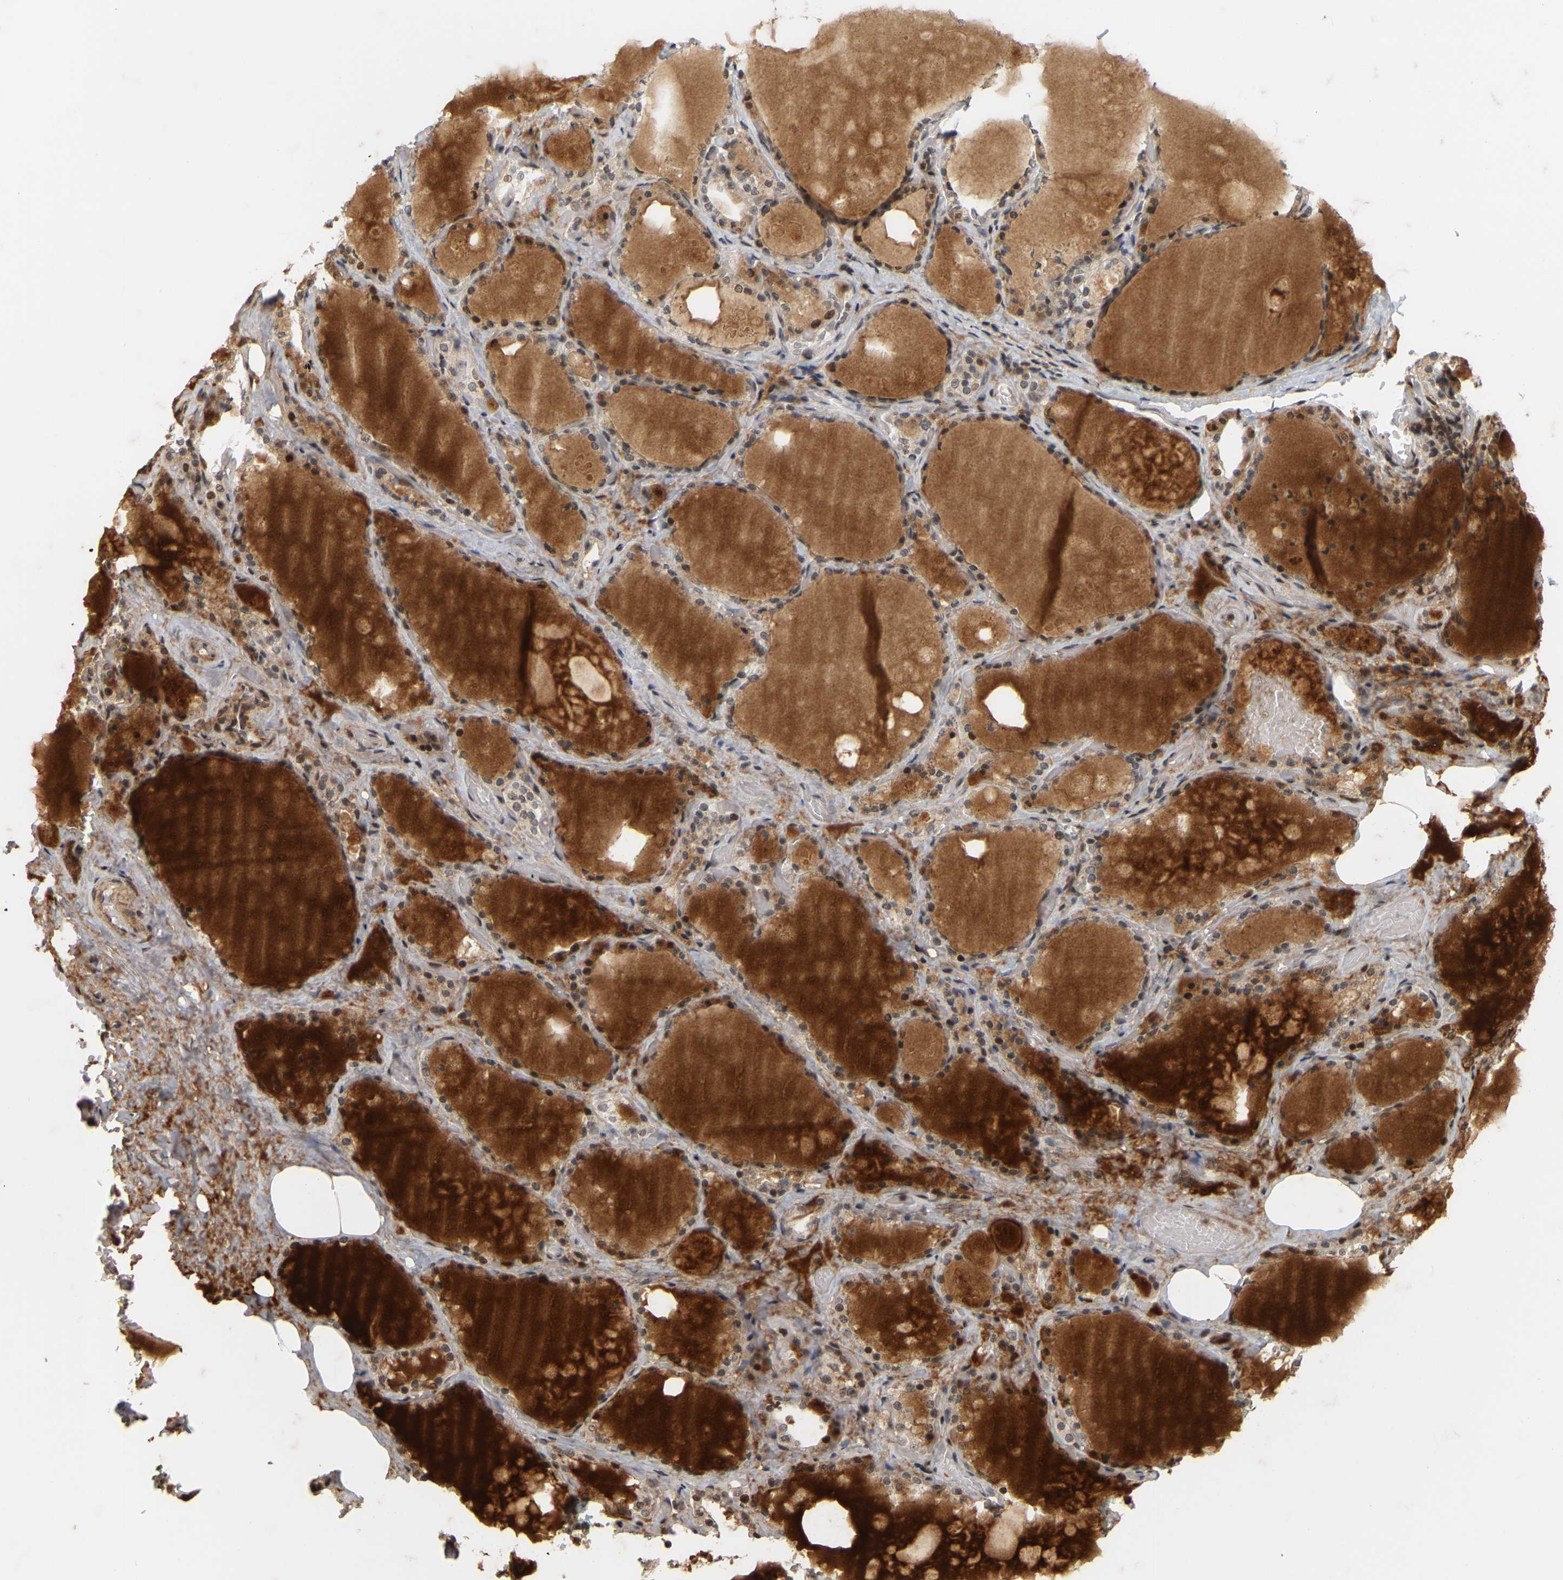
{"staining": {"intensity": "moderate", "quantity": ">75%", "location": "cytoplasmic/membranous,nuclear"}, "tissue": "thyroid gland", "cell_type": "Glandular cells", "image_type": "normal", "snomed": [{"axis": "morphology", "description": "Normal tissue, NOS"}, {"axis": "topography", "description": "Thyroid gland"}], "caption": "The immunohistochemical stain shows moderate cytoplasmic/membranous,nuclear positivity in glandular cells of unremarkable thyroid gland.", "gene": "NFE2L2", "patient": {"sex": "male", "age": 61}}